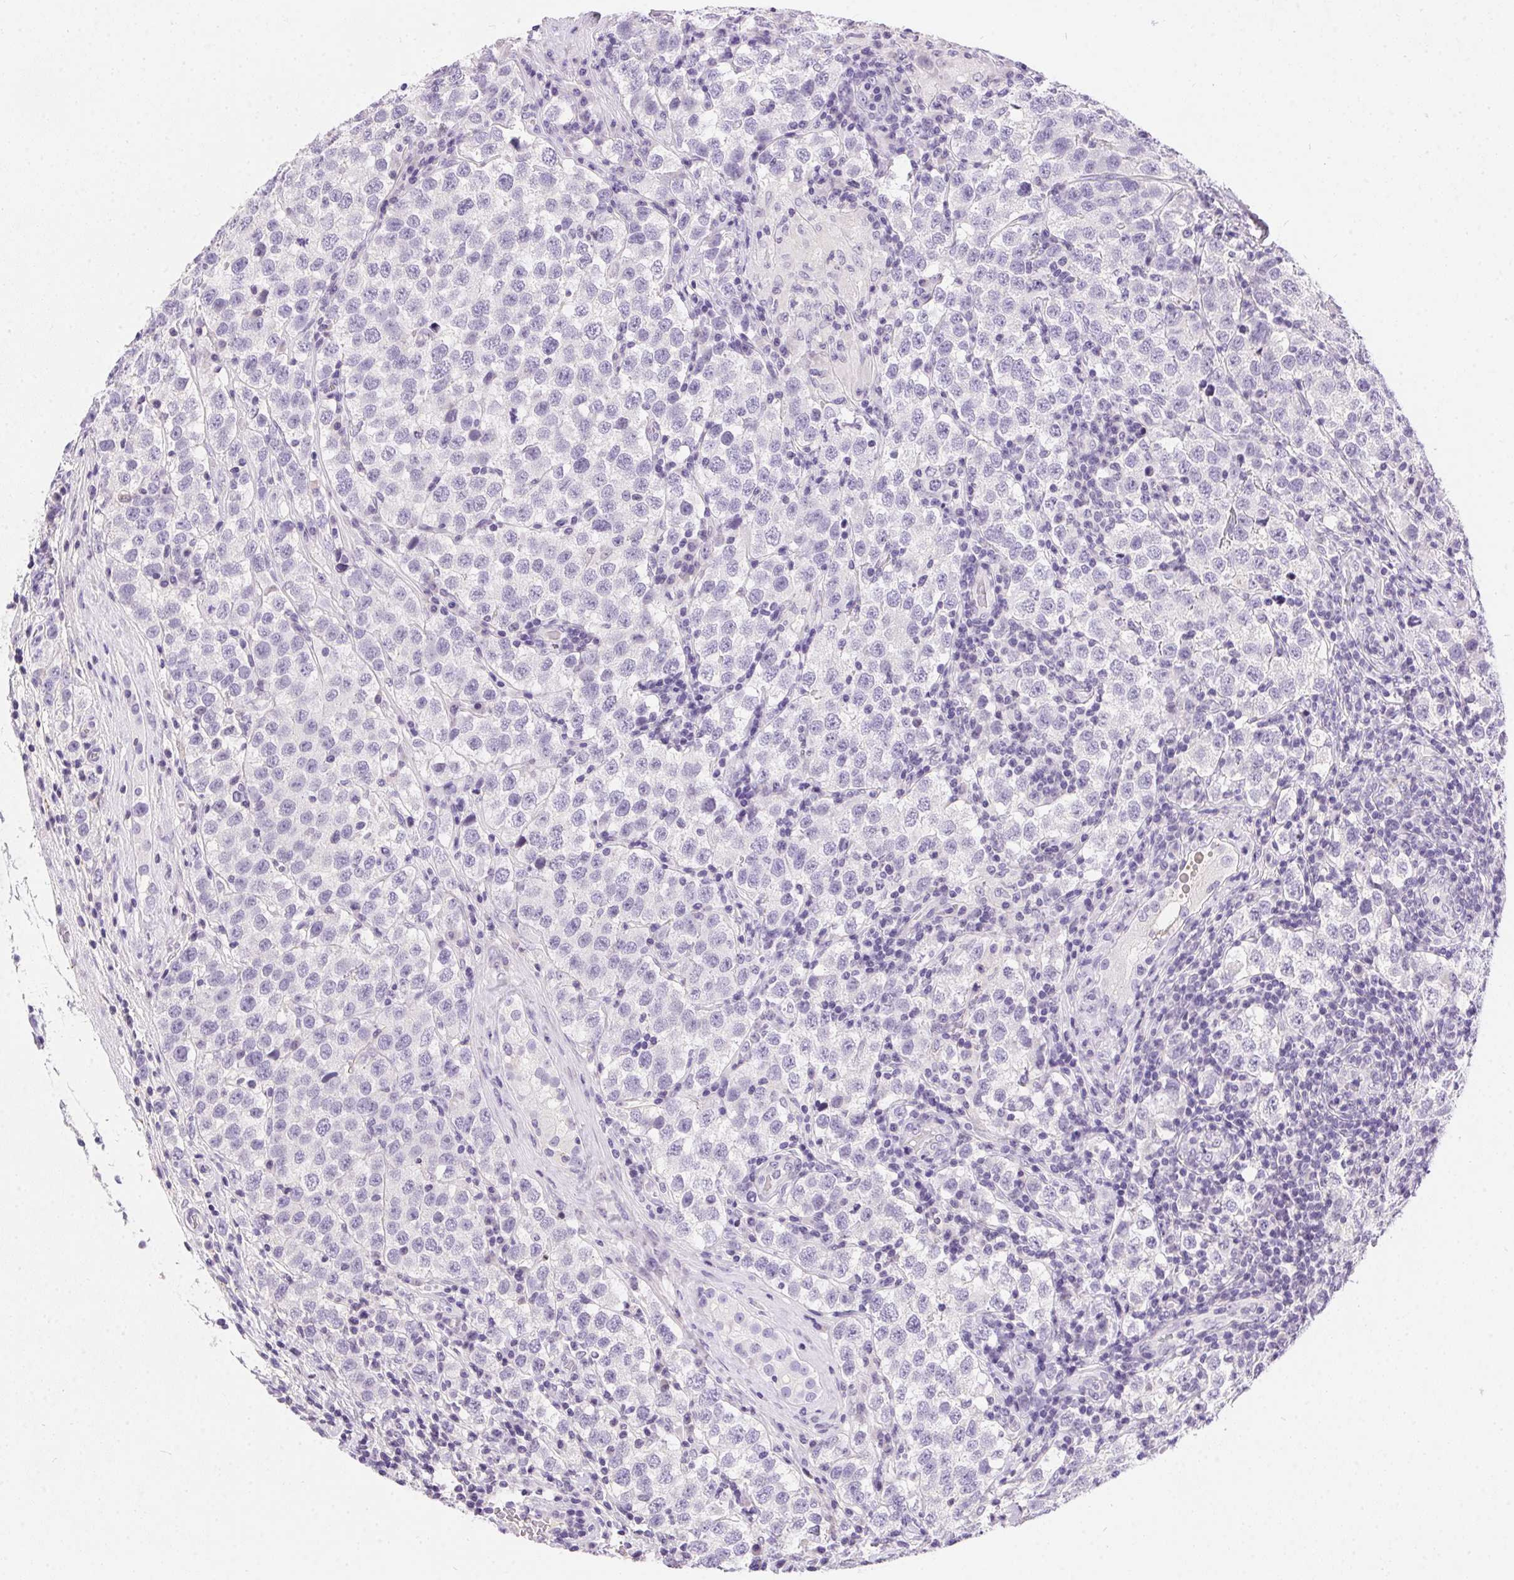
{"staining": {"intensity": "negative", "quantity": "none", "location": "none"}, "tissue": "testis cancer", "cell_type": "Tumor cells", "image_type": "cancer", "snomed": [{"axis": "morphology", "description": "Seminoma, NOS"}, {"axis": "topography", "description": "Testis"}], "caption": "Immunohistochemistry (IHC) of human testis seminoma exhibits no positivity in tumor cells.", "gene": "SSTR4", "patient": {"sex": "male", "age": 34}}